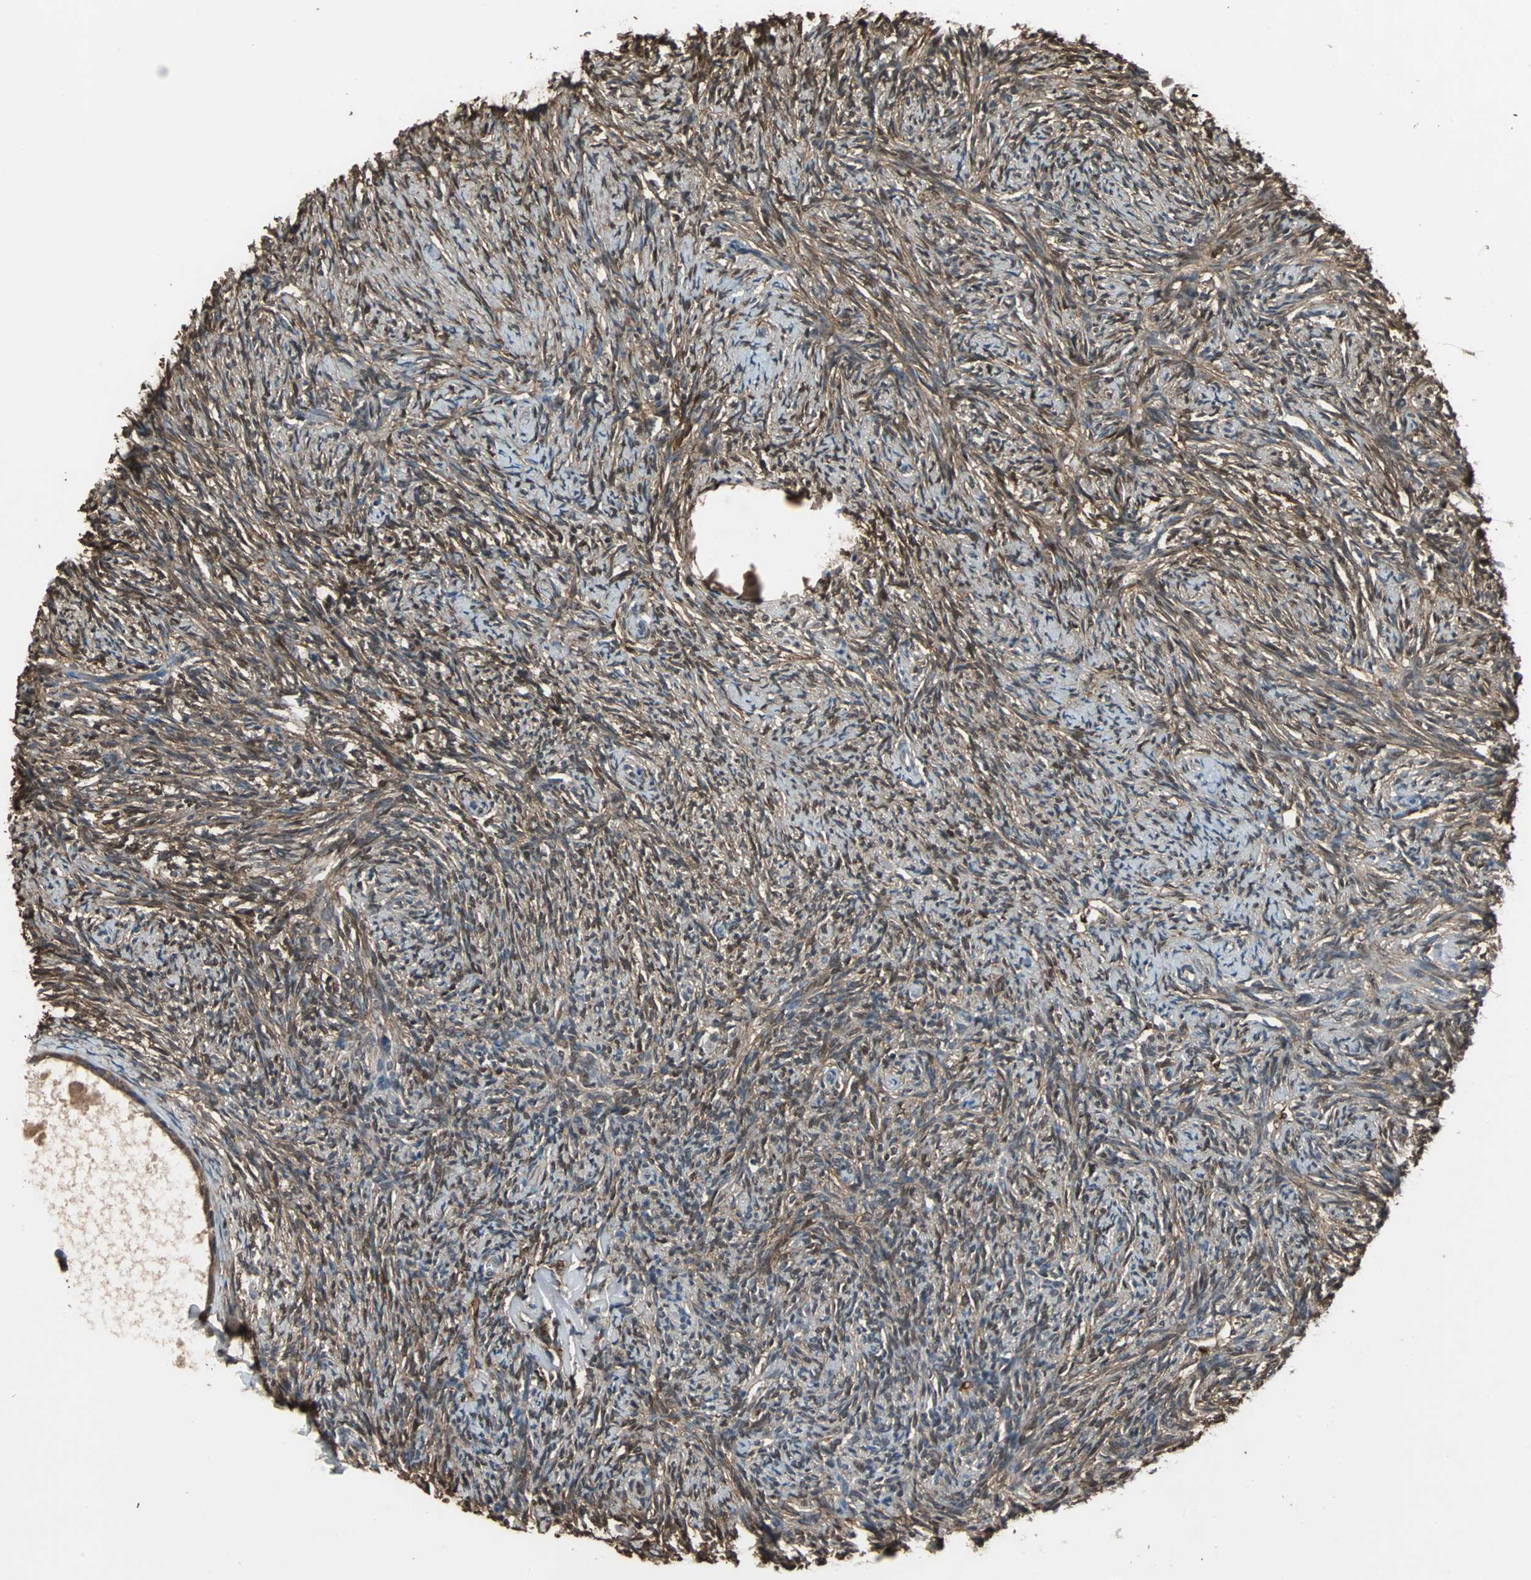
{"staining": {"intensity": "strong", "quantity": ">75%", "location": "cytoplasmic/membranous,nuclear"}, "tissue": "ovary", "cell_type": "Ovarian stroma cells", "image_type": "normal", "snomed": [{"axis": "morphology", "description": "Normal tissue, NOS"}, {"axis": "topography", "description": "Ovary"}], "caption": "Immunohistochemistry (IHC) histopathology image of normal human ovary stained for a protein (brown), which exhibits high levels of strong cytoplasmic/membranous,nuclear positivity in approximately >75% of ovarian stroma cells.", "gene": "NDRG1", "patient": {"sex": "female", "age": 60}}